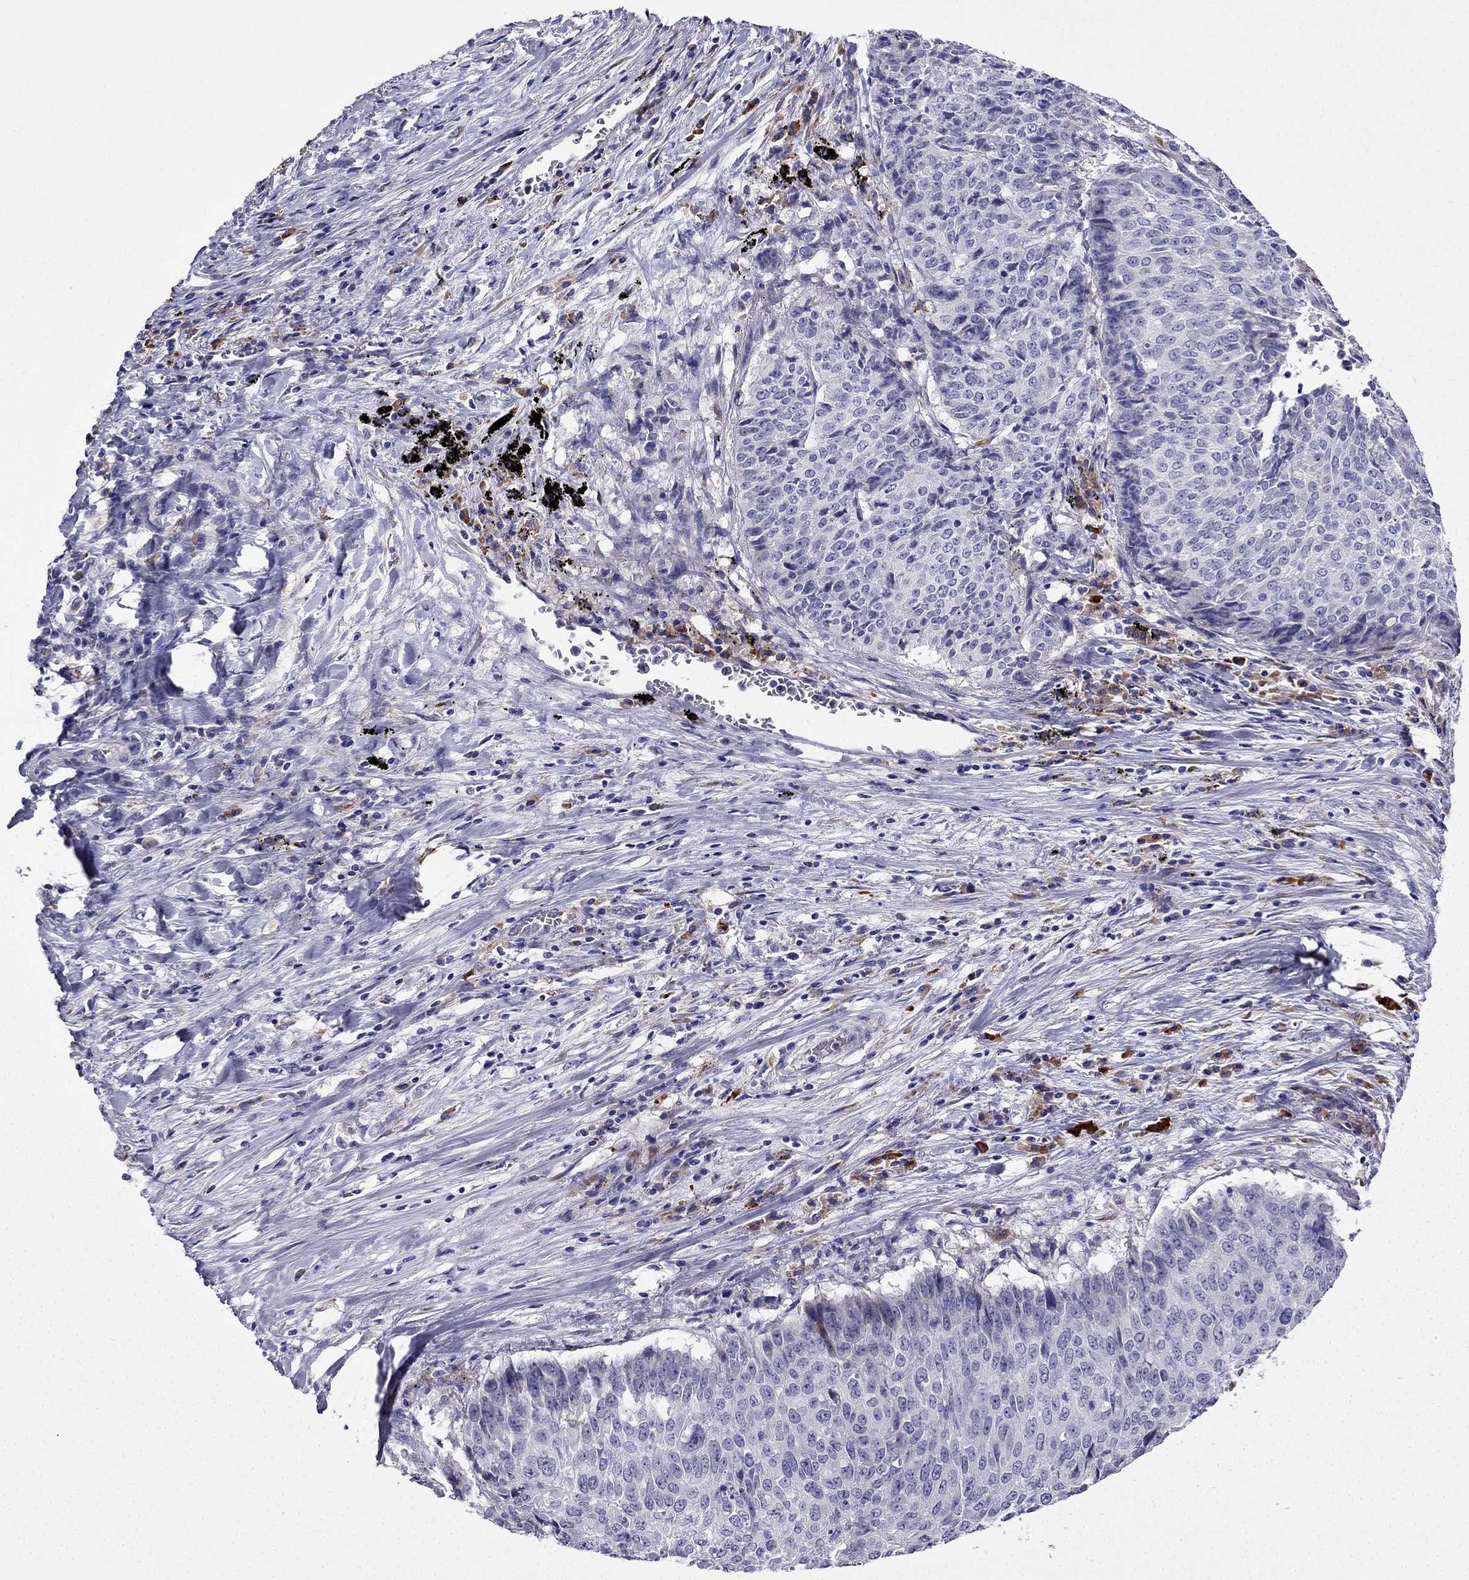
{"staining": {"intensity": "negative", "quantity": "none", "location": "none"}, "tissue": "lung cancer", "cell_type": "Tumor cells", "image_type": "cancer", "snomed": [{"axis": "morphology", "description": "Normal tissue, NOS"}, {"axis": "morphology", "description": "Squamous cell carcinoma, NOS"}, {"axis": "topography", "description": "Bronchus"}, {"axis": "topography", "description": "Lung"}], "caption": "Squamous cell carcinoma (lung) was stained to show a protein in brown. There is no significant staining in tumor cells.", "gene": "TSSK4", "patient": {"sex": "male", "age": 64}}